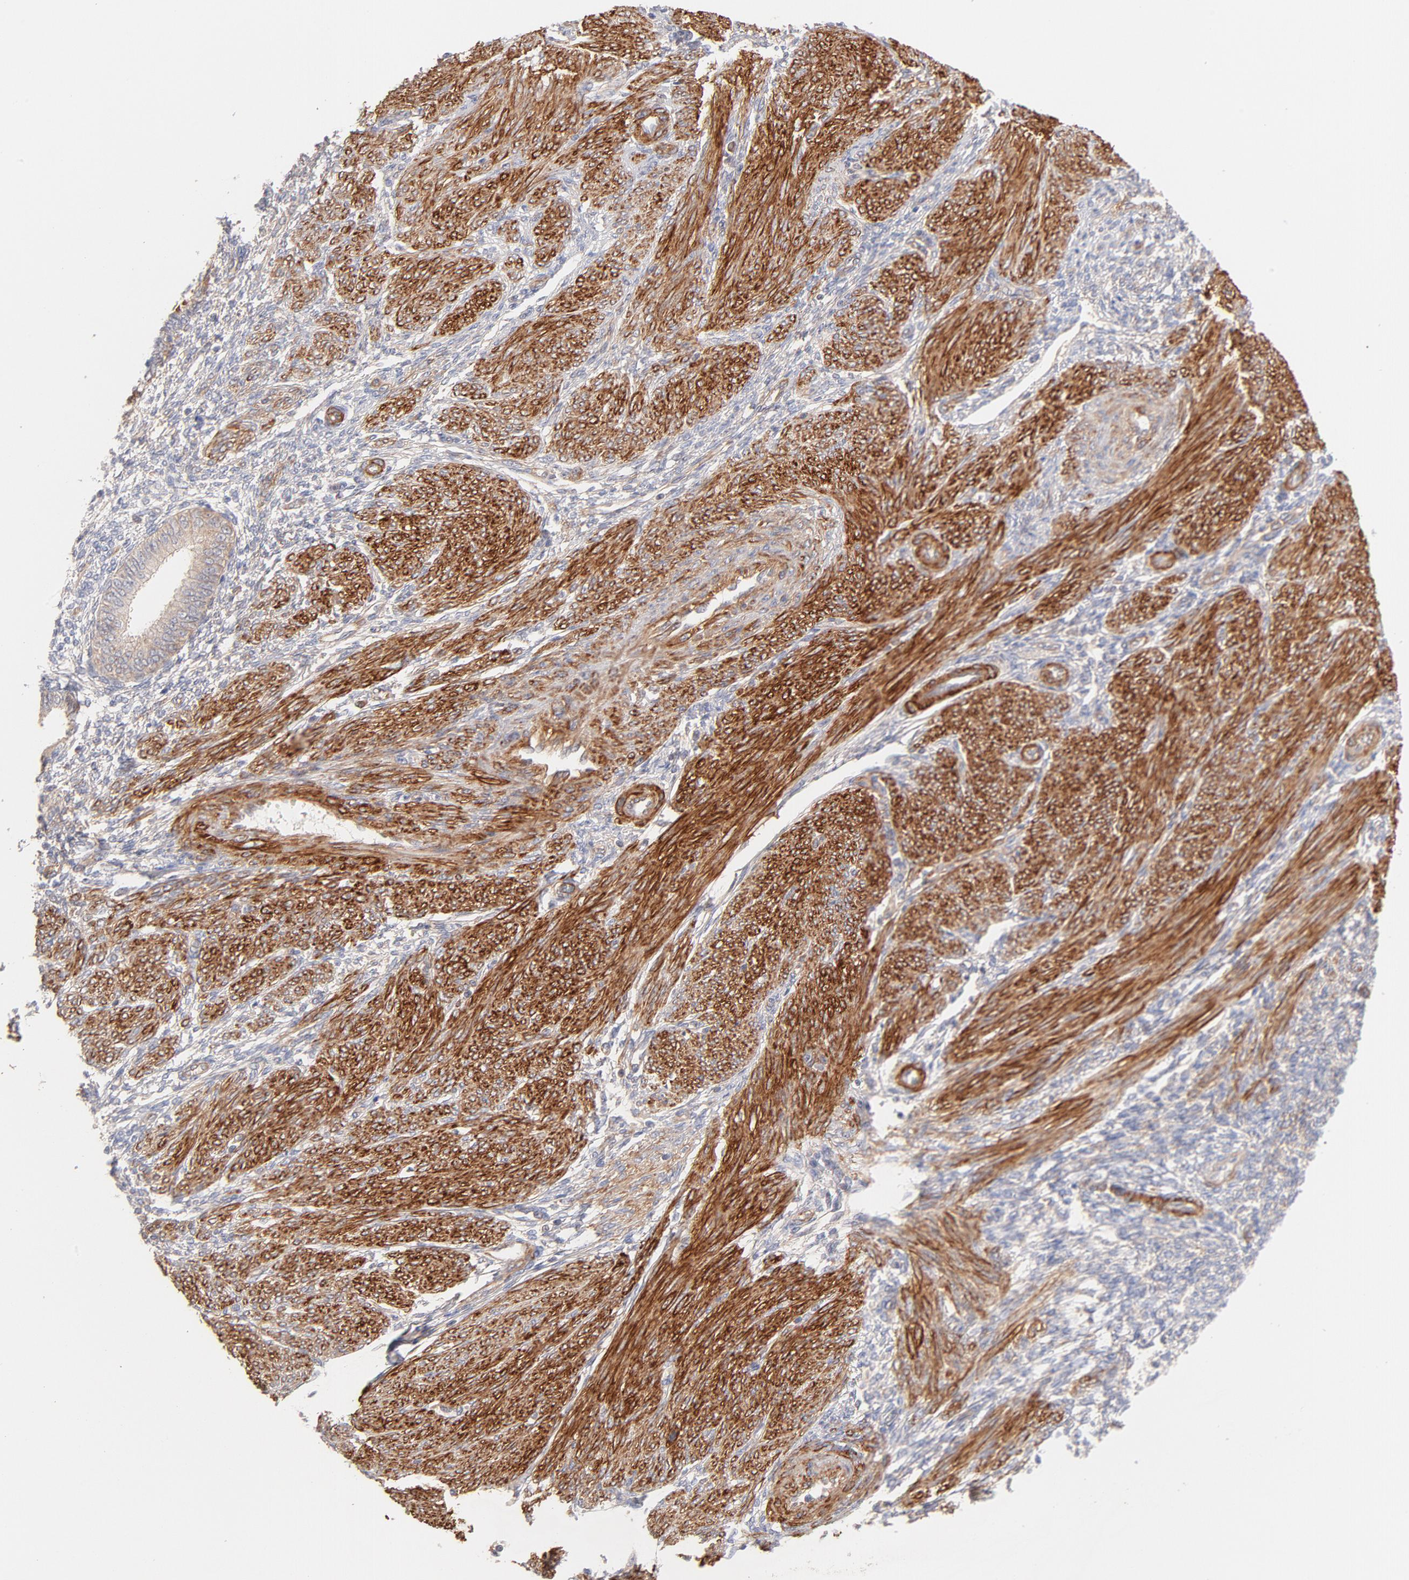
{"staining": {"intensity": "negative", "quantity": "none", "location": "none"}, "tissue": "endometrial cancer", "cell_type": "Tumor cells", "image_type": "cancer", "snomed": [{"axis": "morphology", "description": "Adenocarcinoma, NOS"}, {"axis": "topography", "description": "Endometrium"}], "caption": "Endometrial adenocarcinoma was stained to show a protein in brown. There is no significant positivity in tumor cells. (DAB (3,3'-diaminobenzidine) immunohistochemistry (IHC) with hematoxylin counter stain).", "gene": "LDLRAP1", "patient": {"sex": "female", "age": 51}}